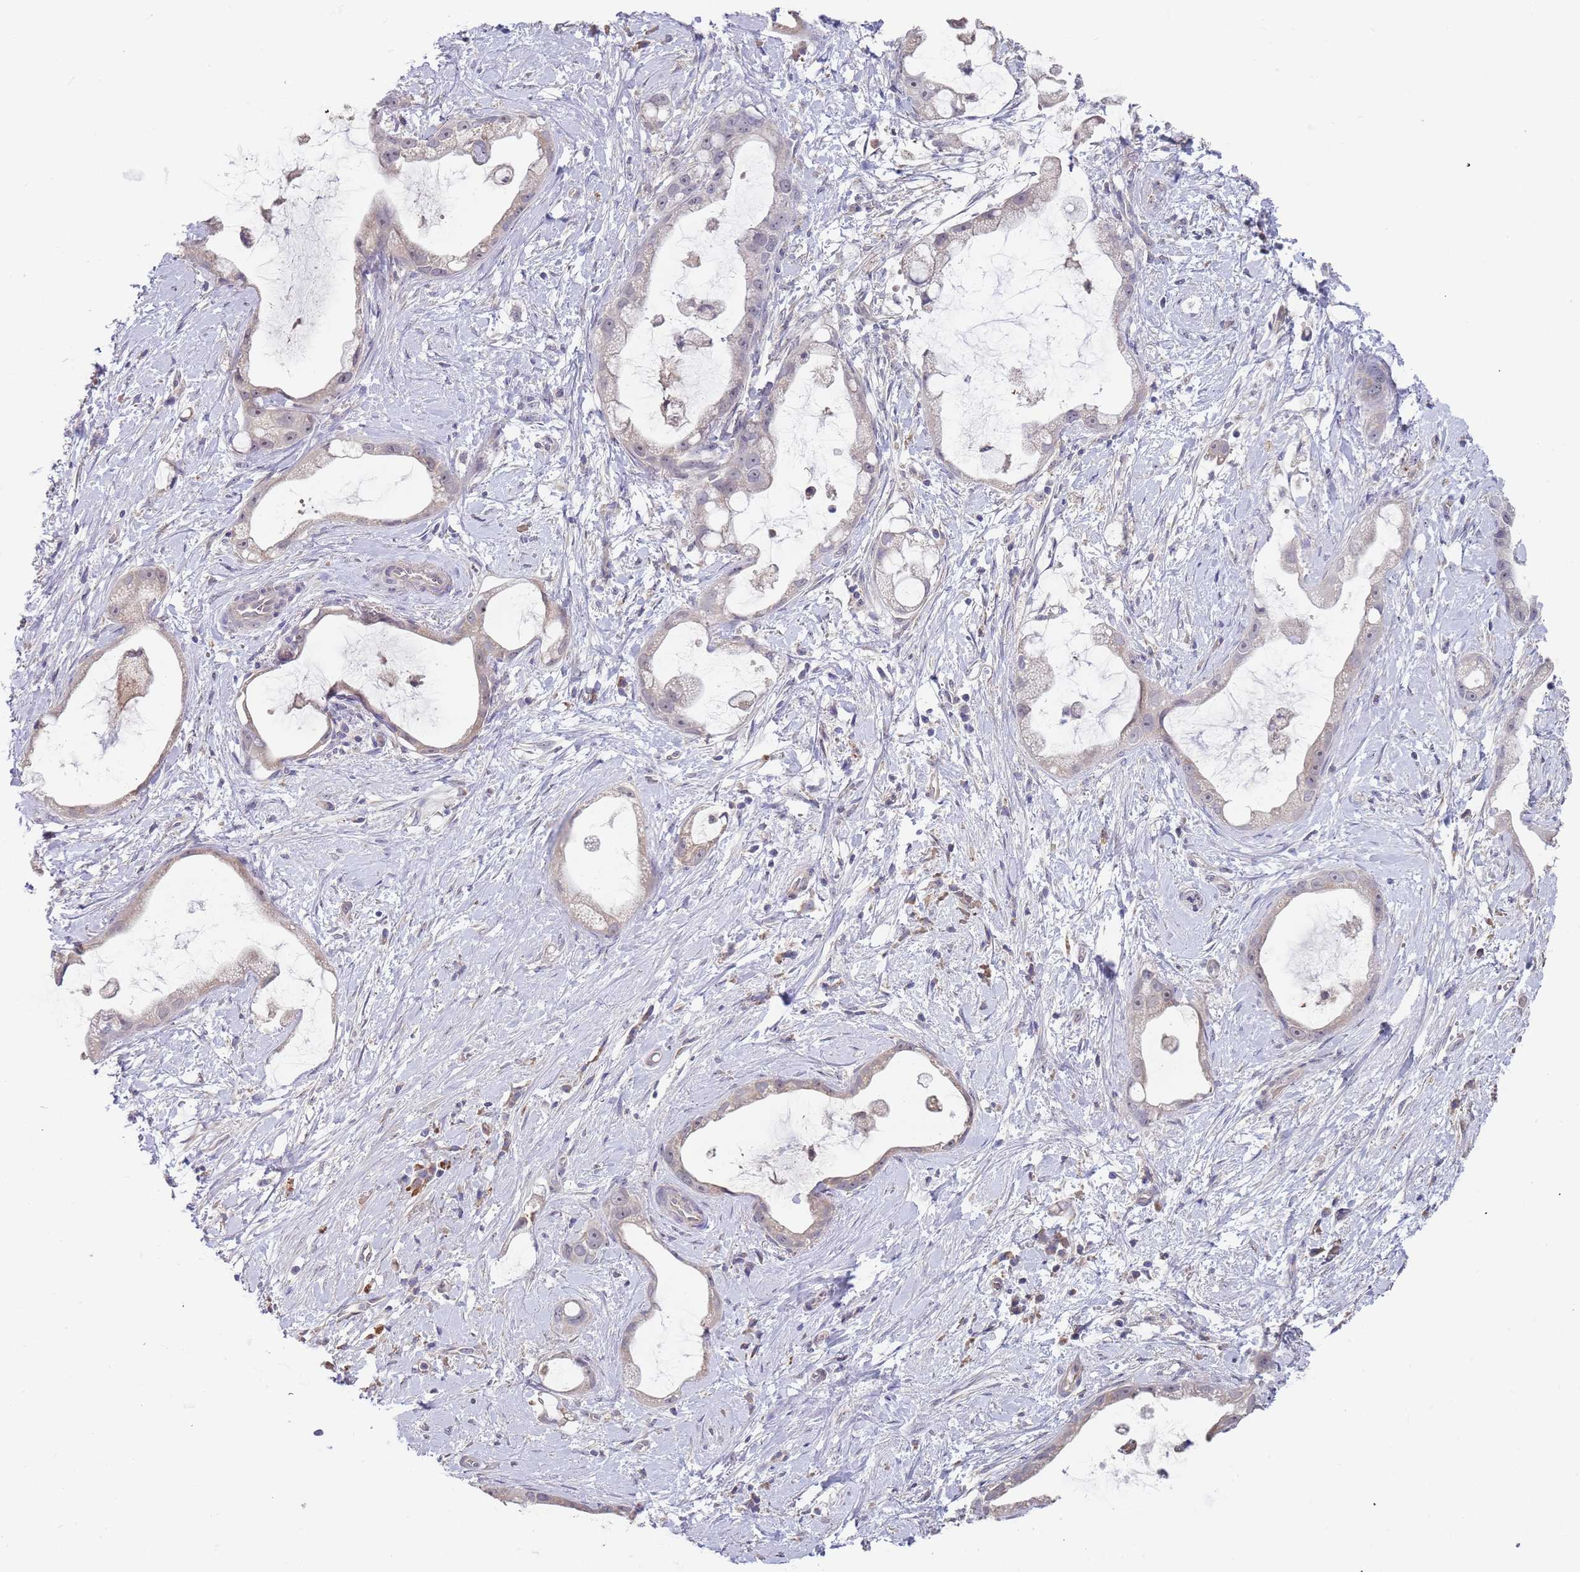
{"staining": {"intensity": "weak", "quantity": "<25%", "location": "cytoplasmic/membranous"}, "tissue": "stomach cancer", "cell_type": "Tumor cells", "image_type": "cancer", "snomed": [{"axis": "morphology", "description": "Adenocarcinoma, NOS"}, {"axis": "topography", "description": "Stomach"}], "caption": "Immunohistochemical staining of stomach adenocarcinoma displays no significant positivity in tumor cells. (Brightfield microscopy of DAB immunohistochemistry (IHC) at high magnification).", "gene": "TMEM64", "patient": {"sex": "male", "age": 55}}